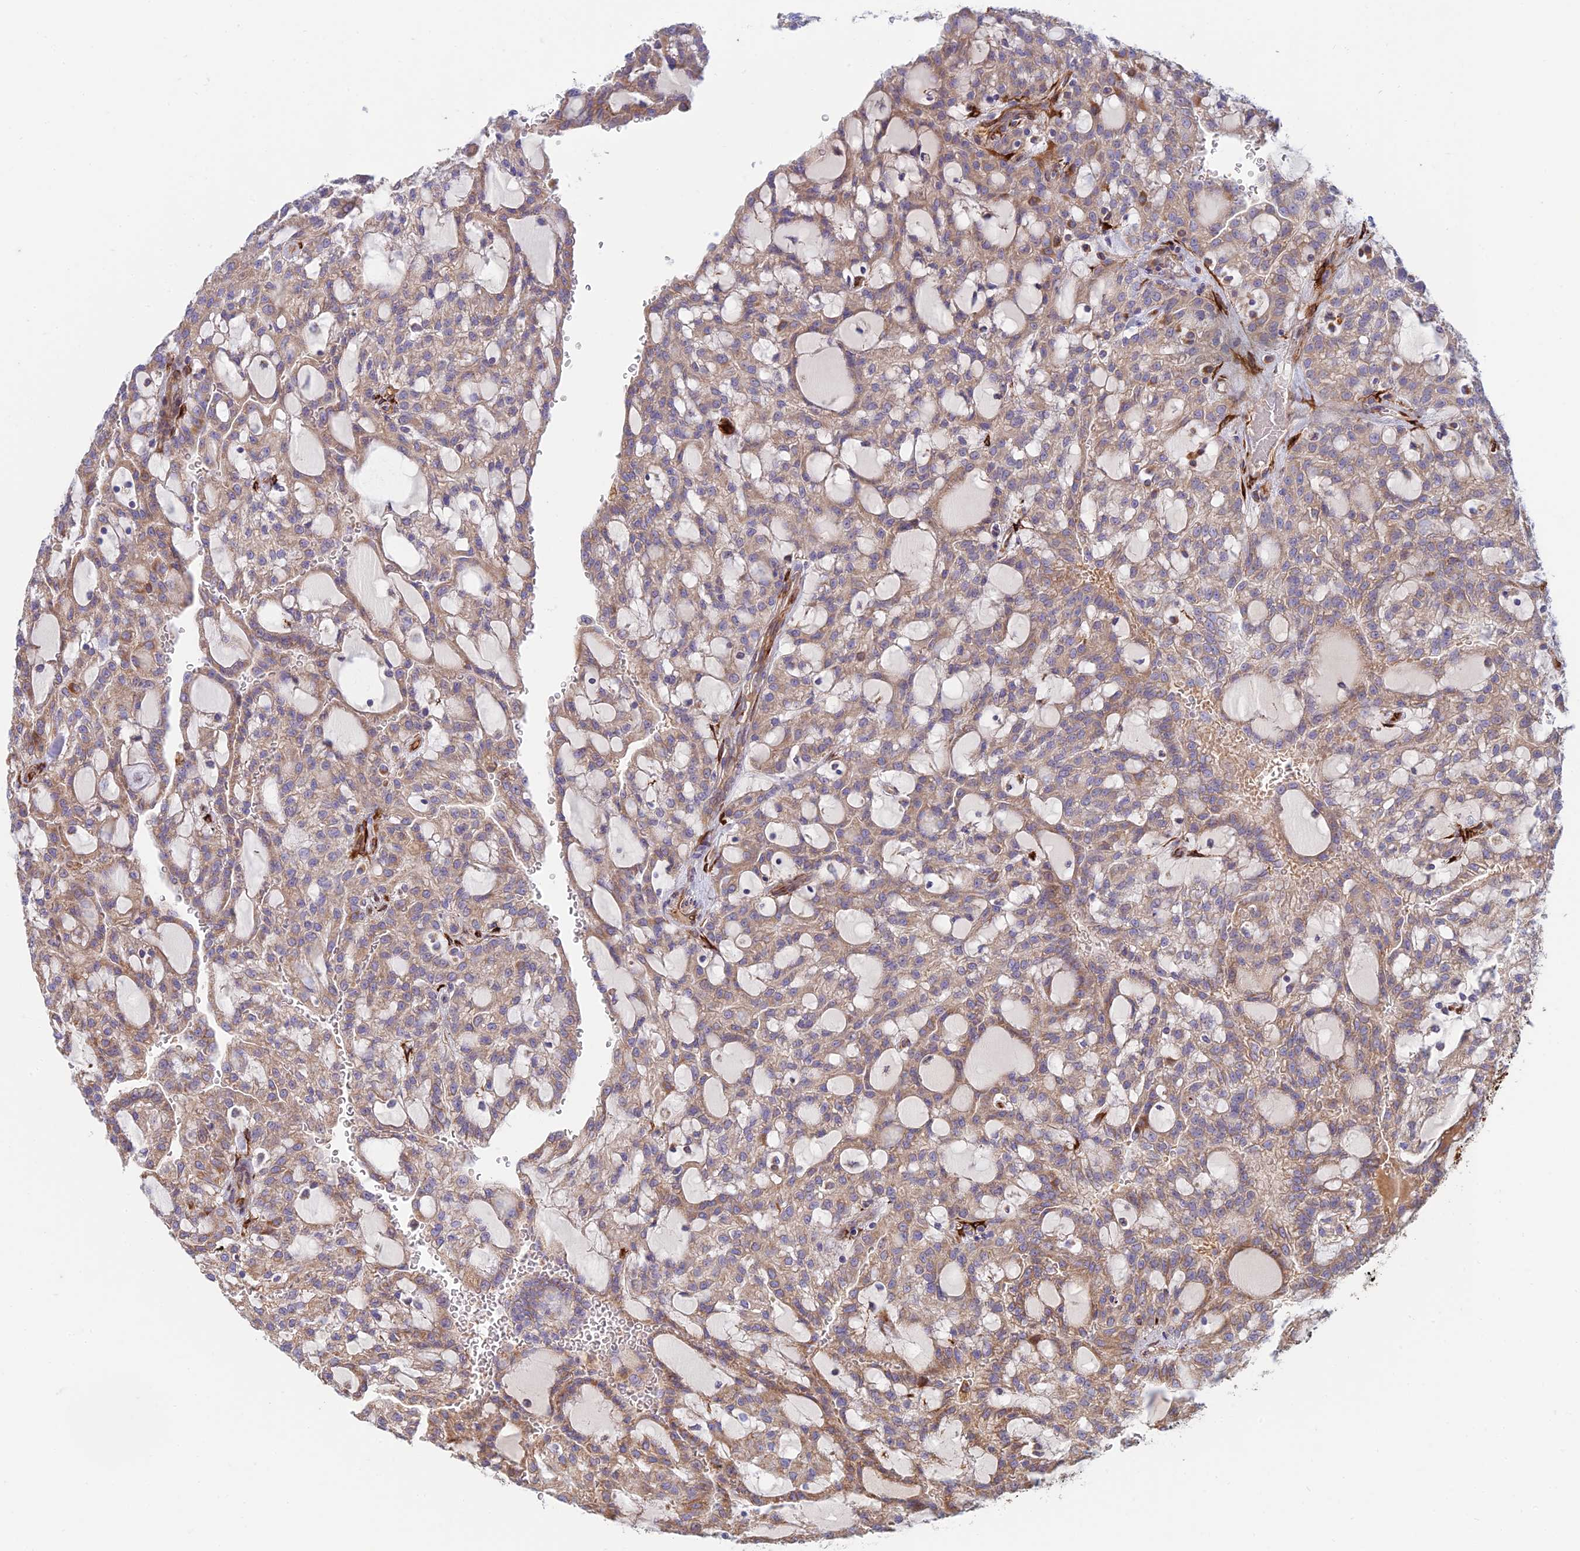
{"staining": {"intensity": "weak", "quantity": "25%-75%", "location": "cytoplasmic/membranous"}, "tissue": "renal cancer", "cell_type": "Tumor cells", "image_type": "cancer", "snomed": [{"axis": "morphology", "description": "Adenocarcinoma, NOS"}, {"axis": "topography", "description": "Kidney"}], "caption": "Immunohistochemical staining of renal cancer (adenocarcinoma) shows weak cytoplasmic/membranous protein staining in approximately 25%-75% of tumor cells. (Brightfield microscopy of DAB IHC at high magnification).", "gene": "RCN3", "patient": {"sex": "male", "age": 63}}